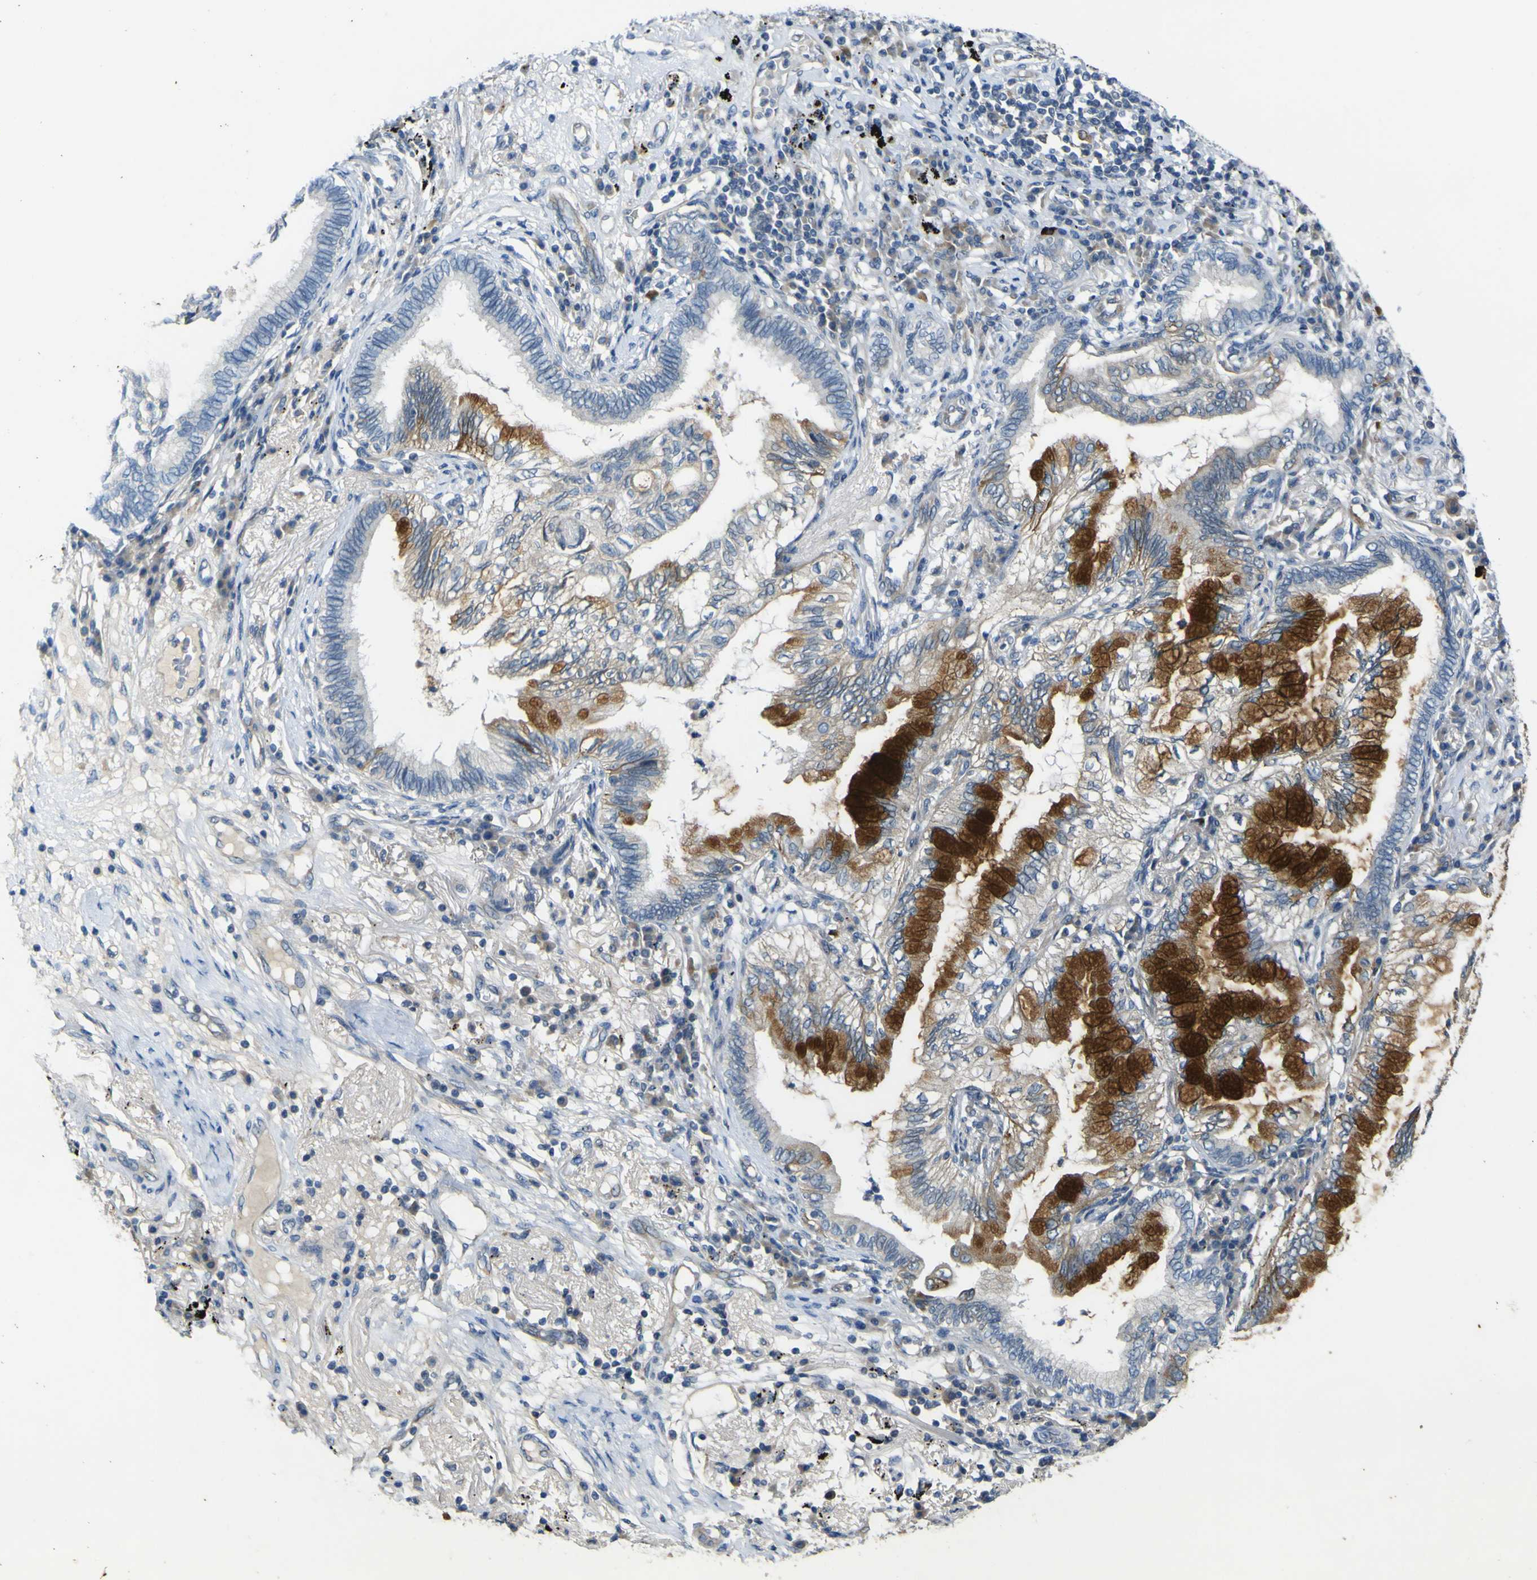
{"staining": {"intensity": "strong", "quantity": "25%-75%", "location": "cytoplasmic/membranous"}, "tissue": "lung cancer", "cell_type": "Tumor cells", "image_type": "cancer", "snomed": [{"axis": "morphology", "description": "Normal tissue, NOS"}, {"axis": "morphology", "description": "Adenocarcinoma, NOS"}, {"axis": "topography", "description": "Bronchus"}, {"axis": "topography", "description": "Lung"}], "caption": "Adenocarcinoma (lung) stained with DAB (3,3'-diaminobenzidine) IHC displays high levels of strong cytoplasmic/membranous staining in approximately 25%-75% of tumor cells.", "gene": "LDLR", "patient": {"sex": "female", "age": 70}}